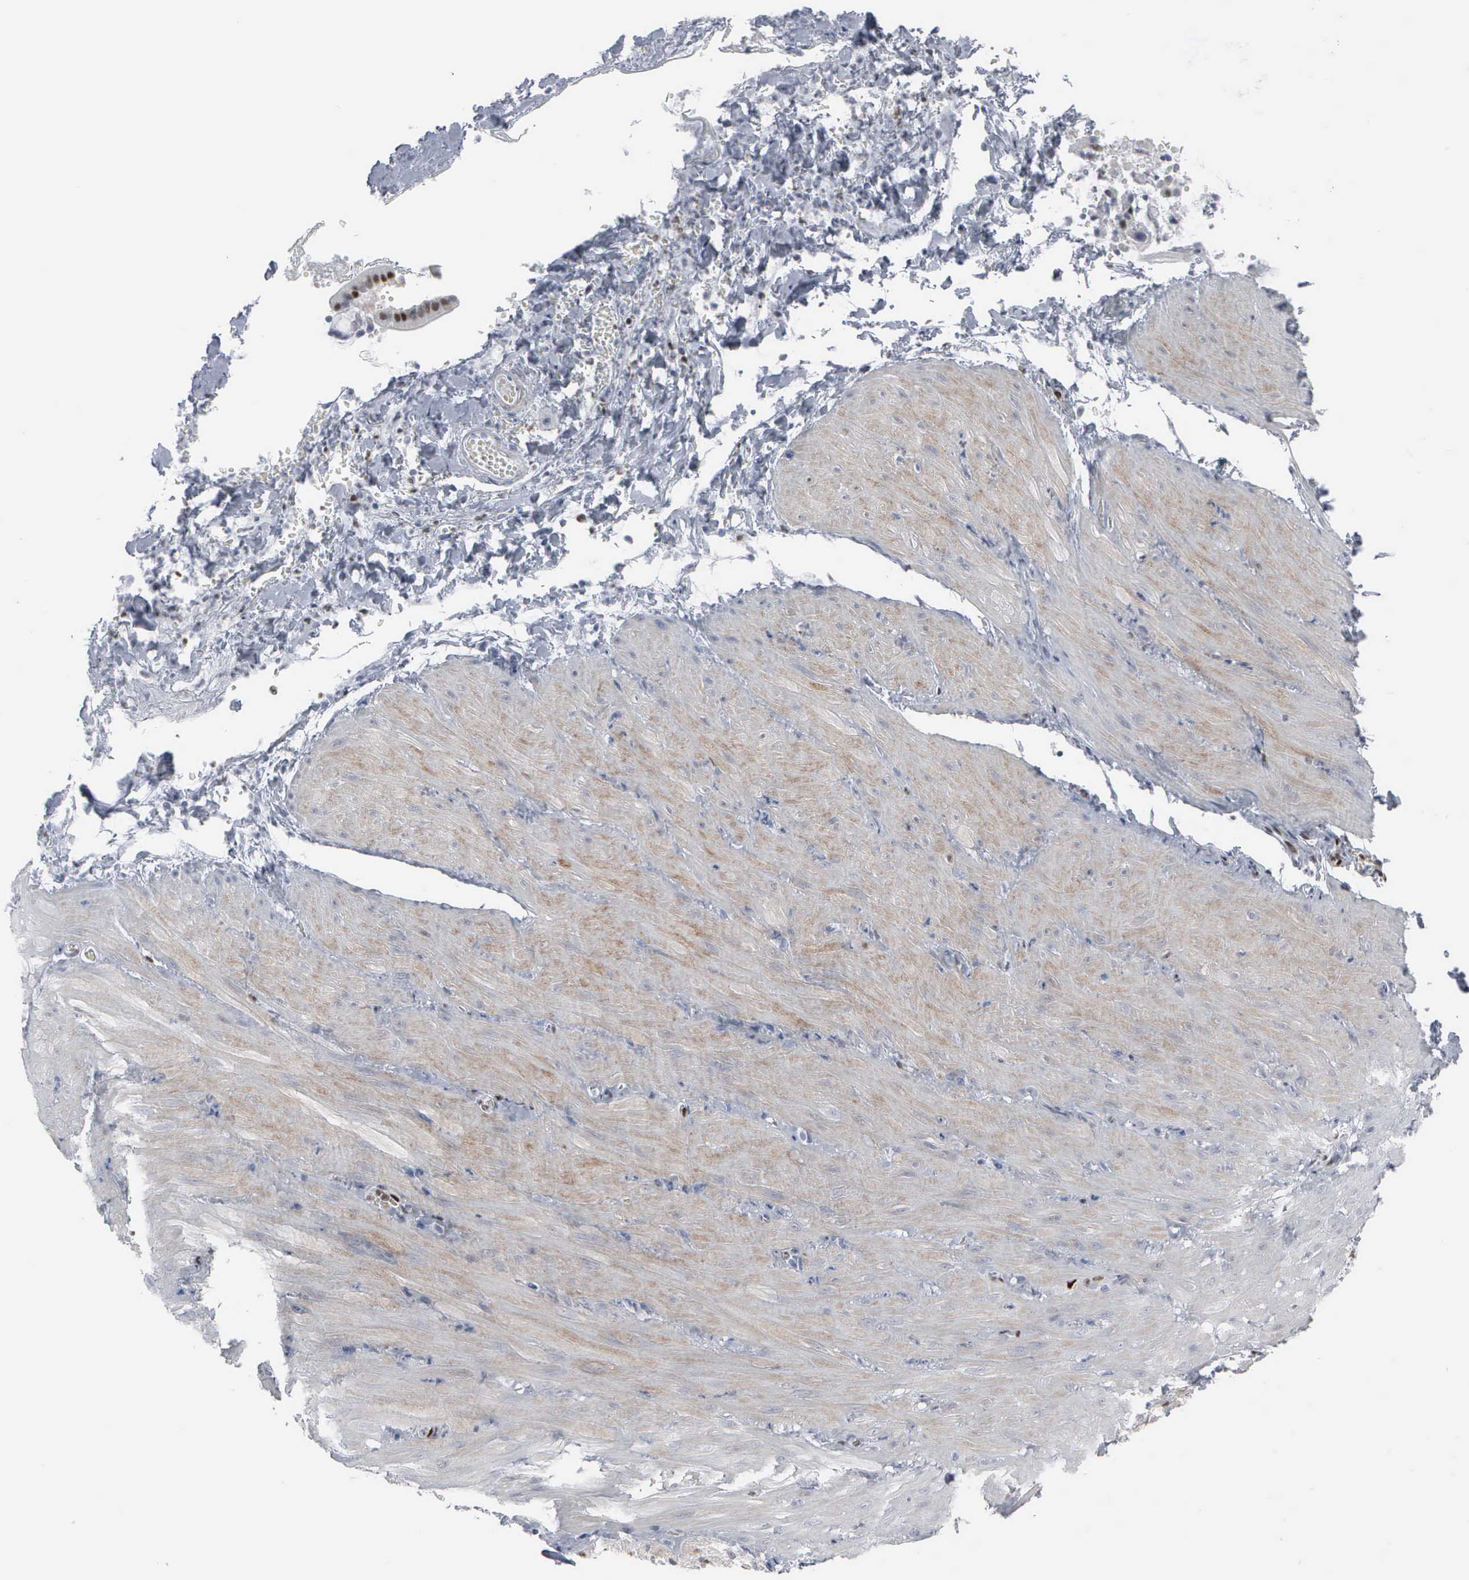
{"staining": {"intensity": "weak", "quantity": ">75%", "location": "cytoplasmic/membranous"}, "tissue": "smooth muscle", "cell_type": "Smooth muscle cells", "image_type": "normal", "snomed": [{"axis": "morphology", "description": "Normal tissue, NOS"}, {"axis": "topography", "description": "Duodenum"}], "caption": "This is a histology image of IHC staining of benign smooth muscle, which shows weak positivity in the cytoplasmic/membranous of smooth muscle cells.", "gene": "CCND3", "patient": {"sex": "male", "age": 63}}